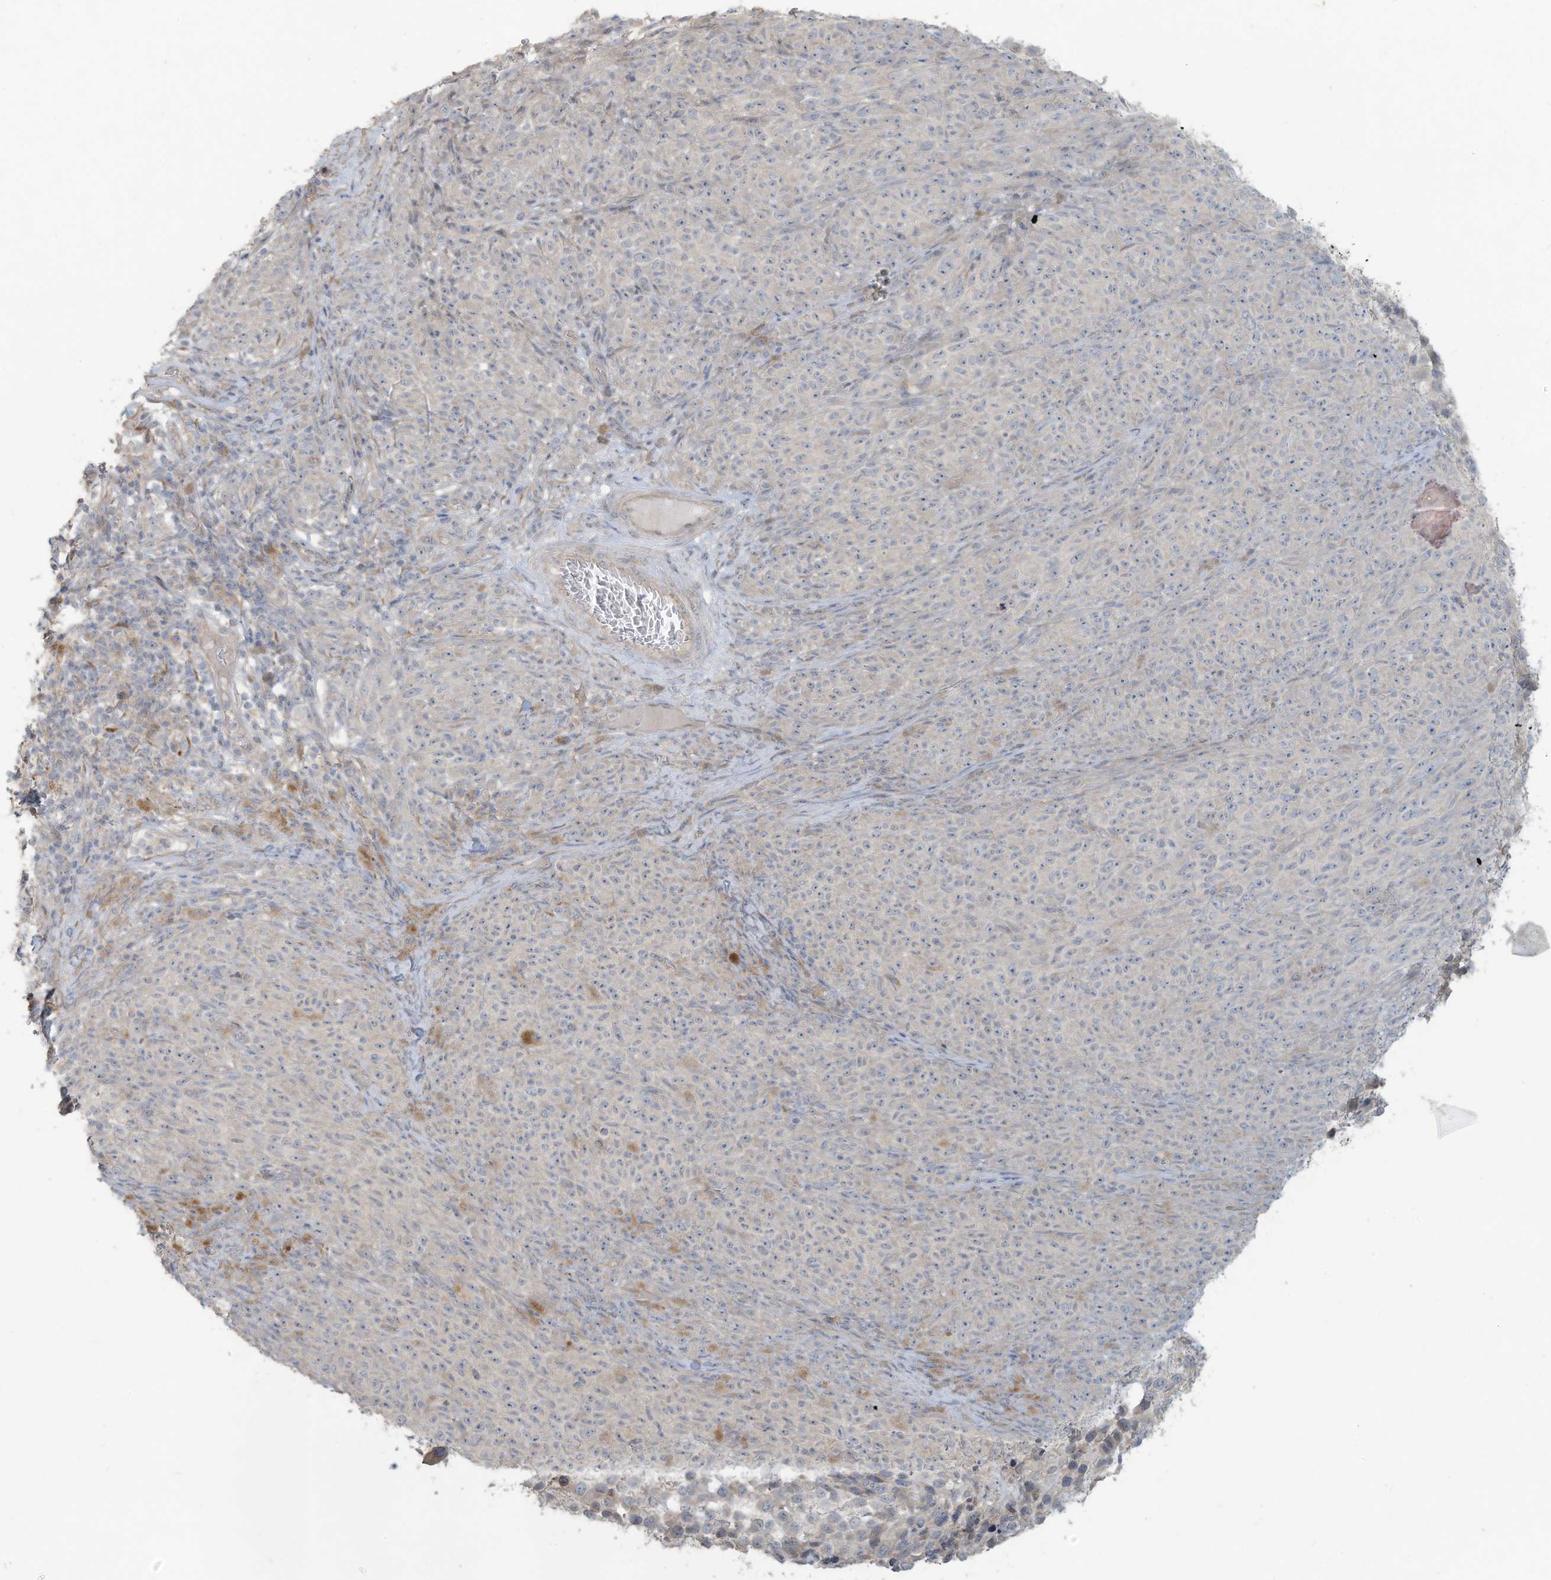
{"staining": {"intensity": "negative", "quantity": "none", "location": "none"}, "tissue": "melanoma", "cell_type": "Tumor cells", "image_type": "cancer", "snomed": [{"axis": "morphology", "description": "Malignant melanoma, NOS"}, {"axis": "topography", "description": "Skin"}], "caption": "Immunohistochemical staining of melanoma displays no significant expression in tumor cells.", "gene": "MAGIX", "patient": {"sex": "female", "age": 82}}